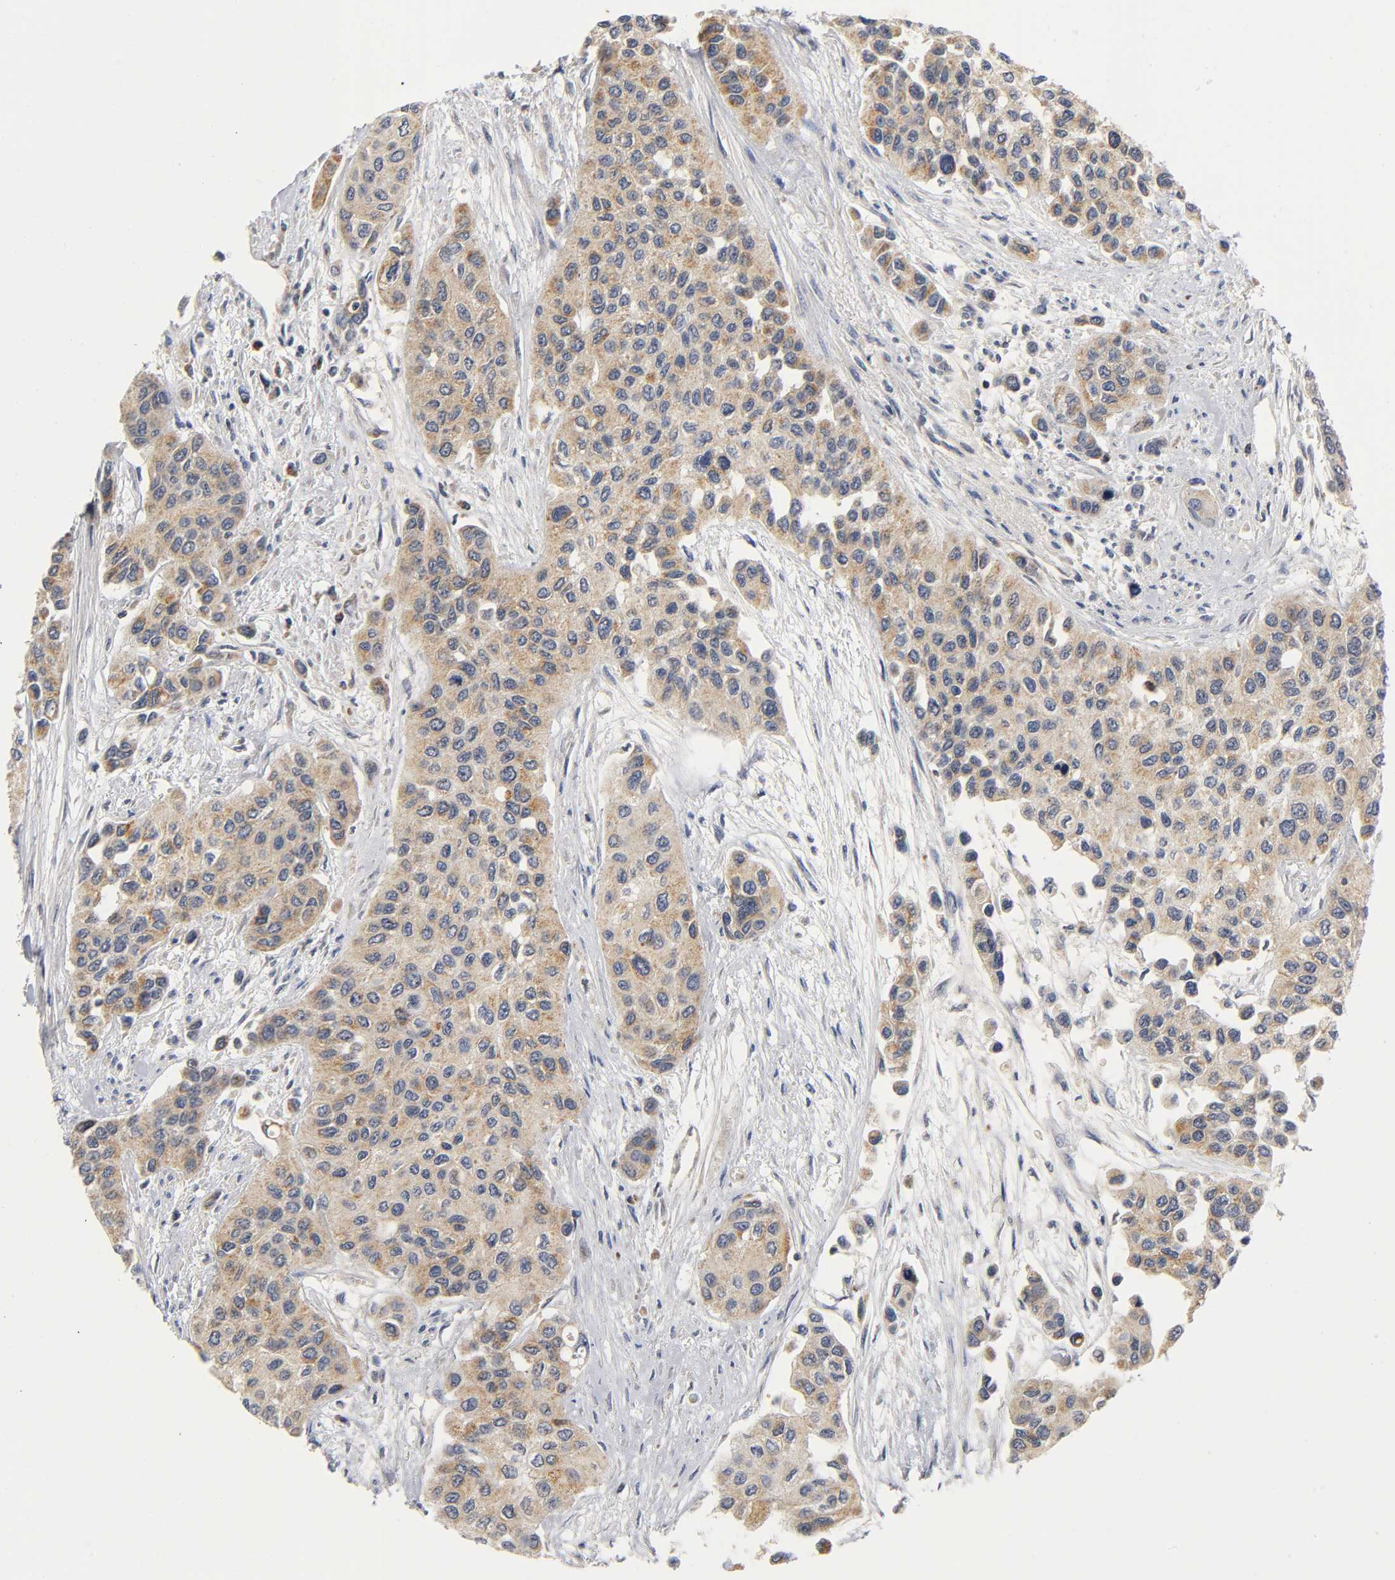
{"staining": {"intensity": "weak", "quantity": ">75%", "location": "cytoplasmic/membranous"}, "tissue": "urothelial cancer", "cell_type": "Tumor cells", "image_type": "cancer", "snomed": [{"axis": "morphology", "description": "Urothelial carcinoma, High grade"}, {"axis": "topography", "description": "Urinary bladder"}], "caption": "Protein staining of urothelial carcinoma (high-grade) tissue displays weak cytoplasmic/membranous staining in about >75% of tumor cells.", "gene": "NRP1", "patient": {"sex": "female", "age": 56}}